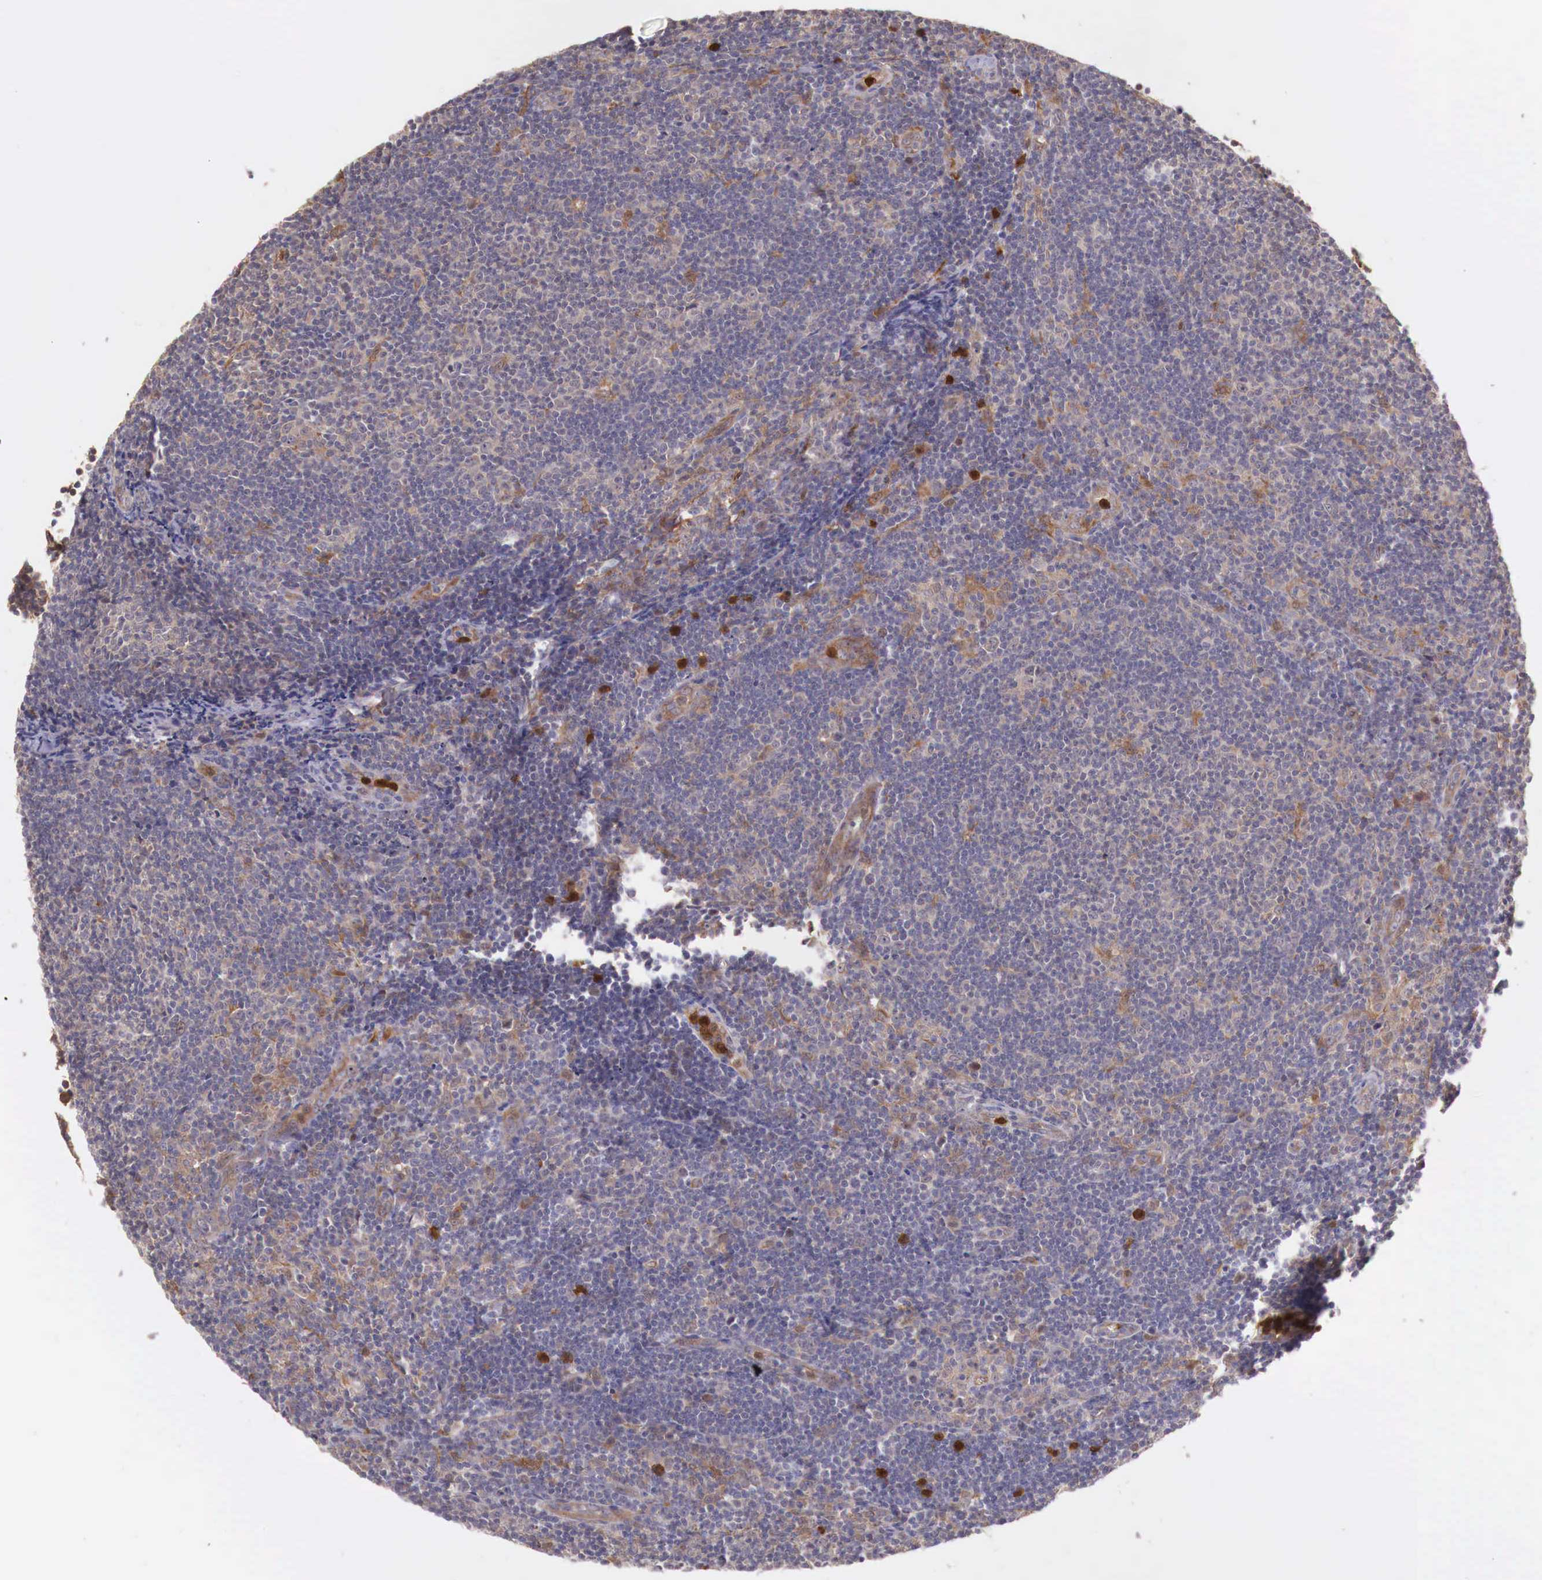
{"staining": {"intensity": "weak", "quantity": ">75%", "location": "cytoplasmic/membranous"}, "tissue": "lymphoma", "cell_type": "Tumor cells", "image_type": "cancer", "snomed": [{"axis": "morphology", "description": "Malignant lymphoma, non-Hodgkin's type, Low grade"}, {"axis": "topography", "description": "Lymph node"}], "caption": "Immunohistochemistry (DAB) staining of lymphoma exhibits weak cytoplasmic/membranous protein expression in approximately >75% of tumor cells.", "gene": "GAB2", "patient": {"sex": "male", "age": 49}}